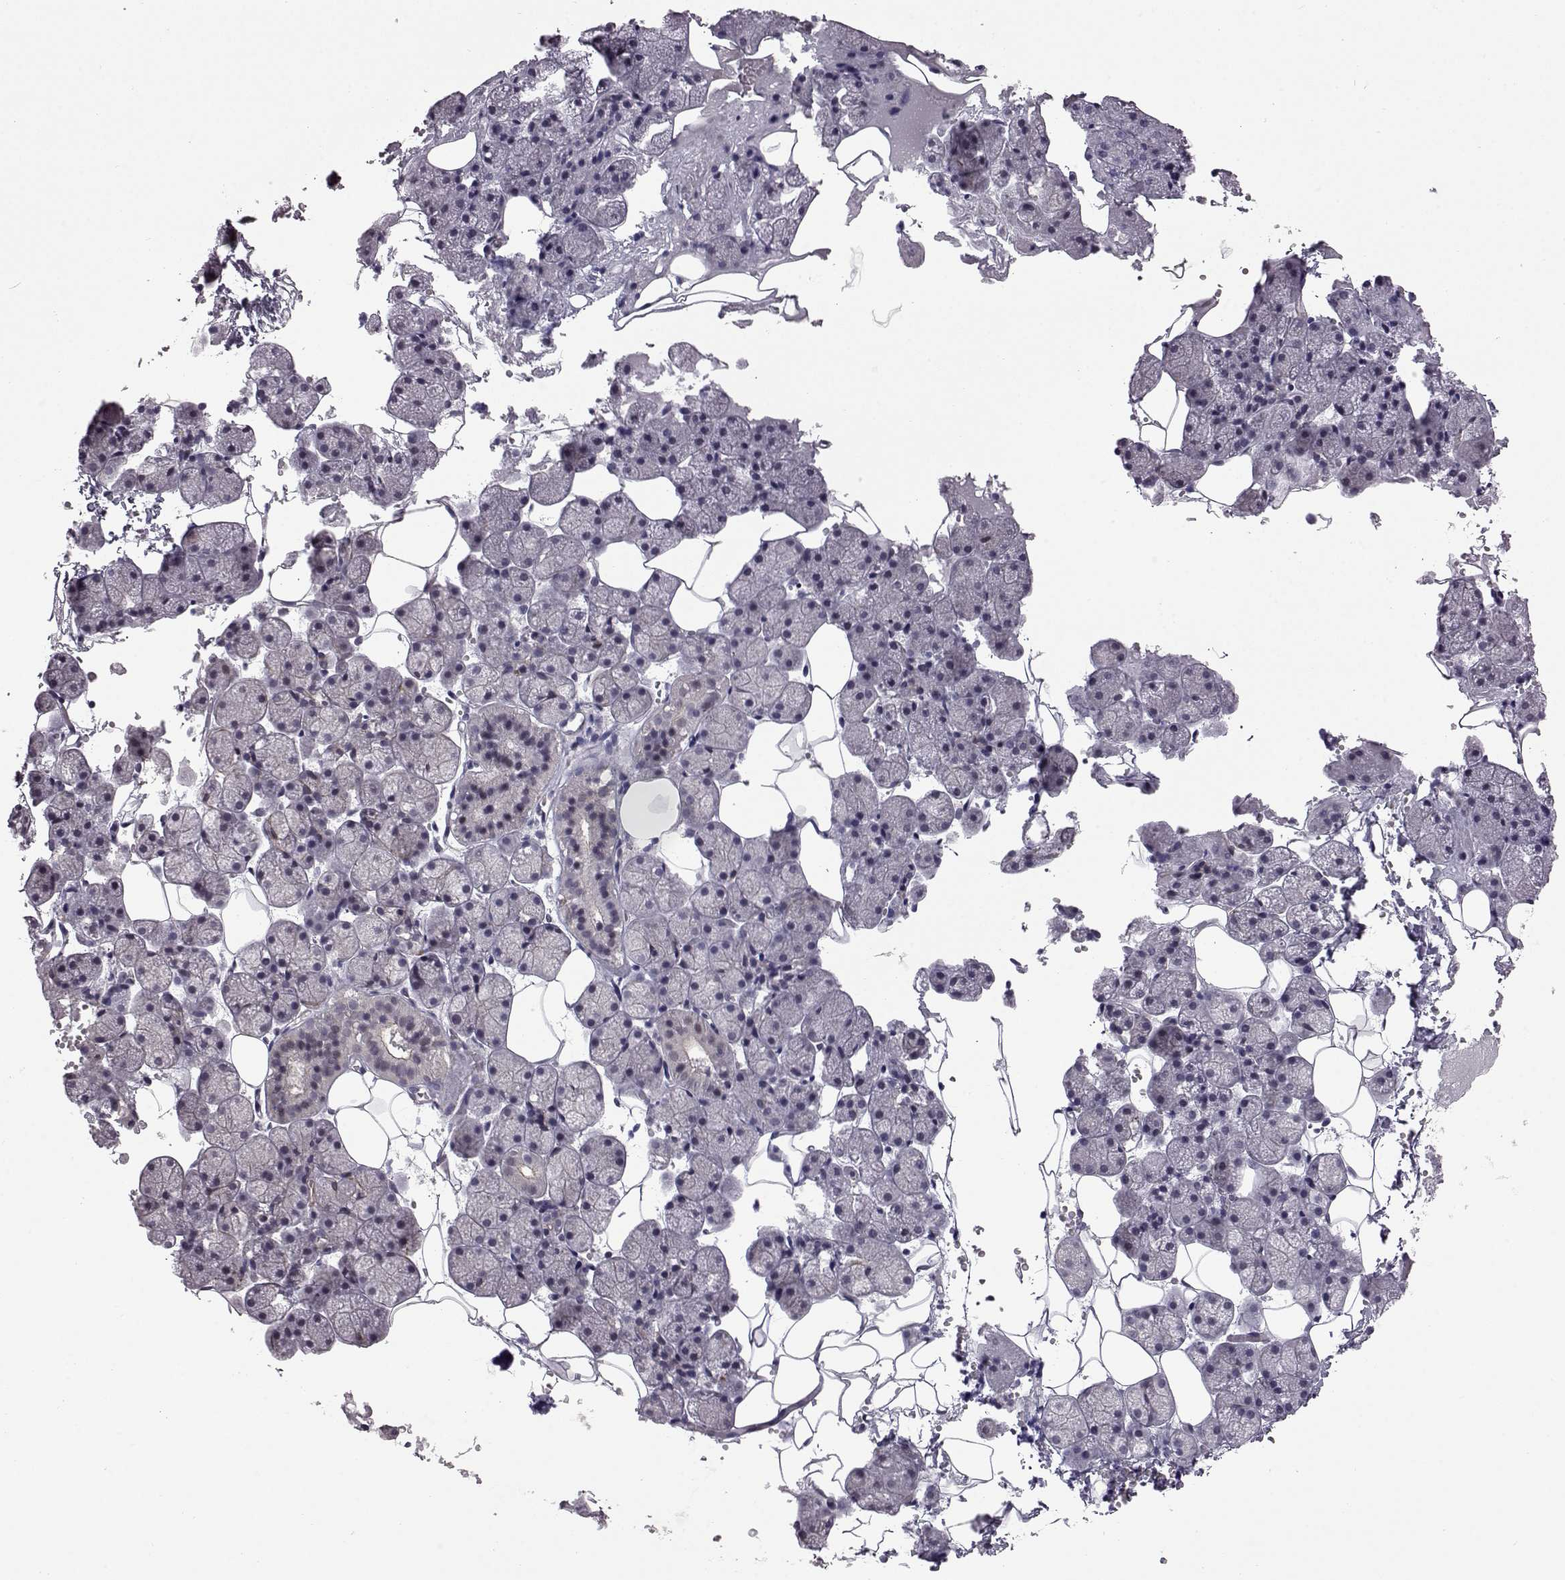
{"staining": {"intensity": "negative", "quantity": "none", "location": "none"}, "tissue": "salivary gland", "cell_type": "Glandular cells", "image_type": "normal", "snomed": [{"axis": "morphology", "description": "Normal tissue, NOS"}, {"axis": "topography", "description": "Salivary gland"}], "caption": "There is no significant positivity in glandular cells of salivary gland. (DAB (3,3'-diaminobenzidine) immunohistochemistry visualized using brightfield microscopy, high magnification).", "gene": "SYNPO2", "patient": {"sex": "male", "age": 38}}